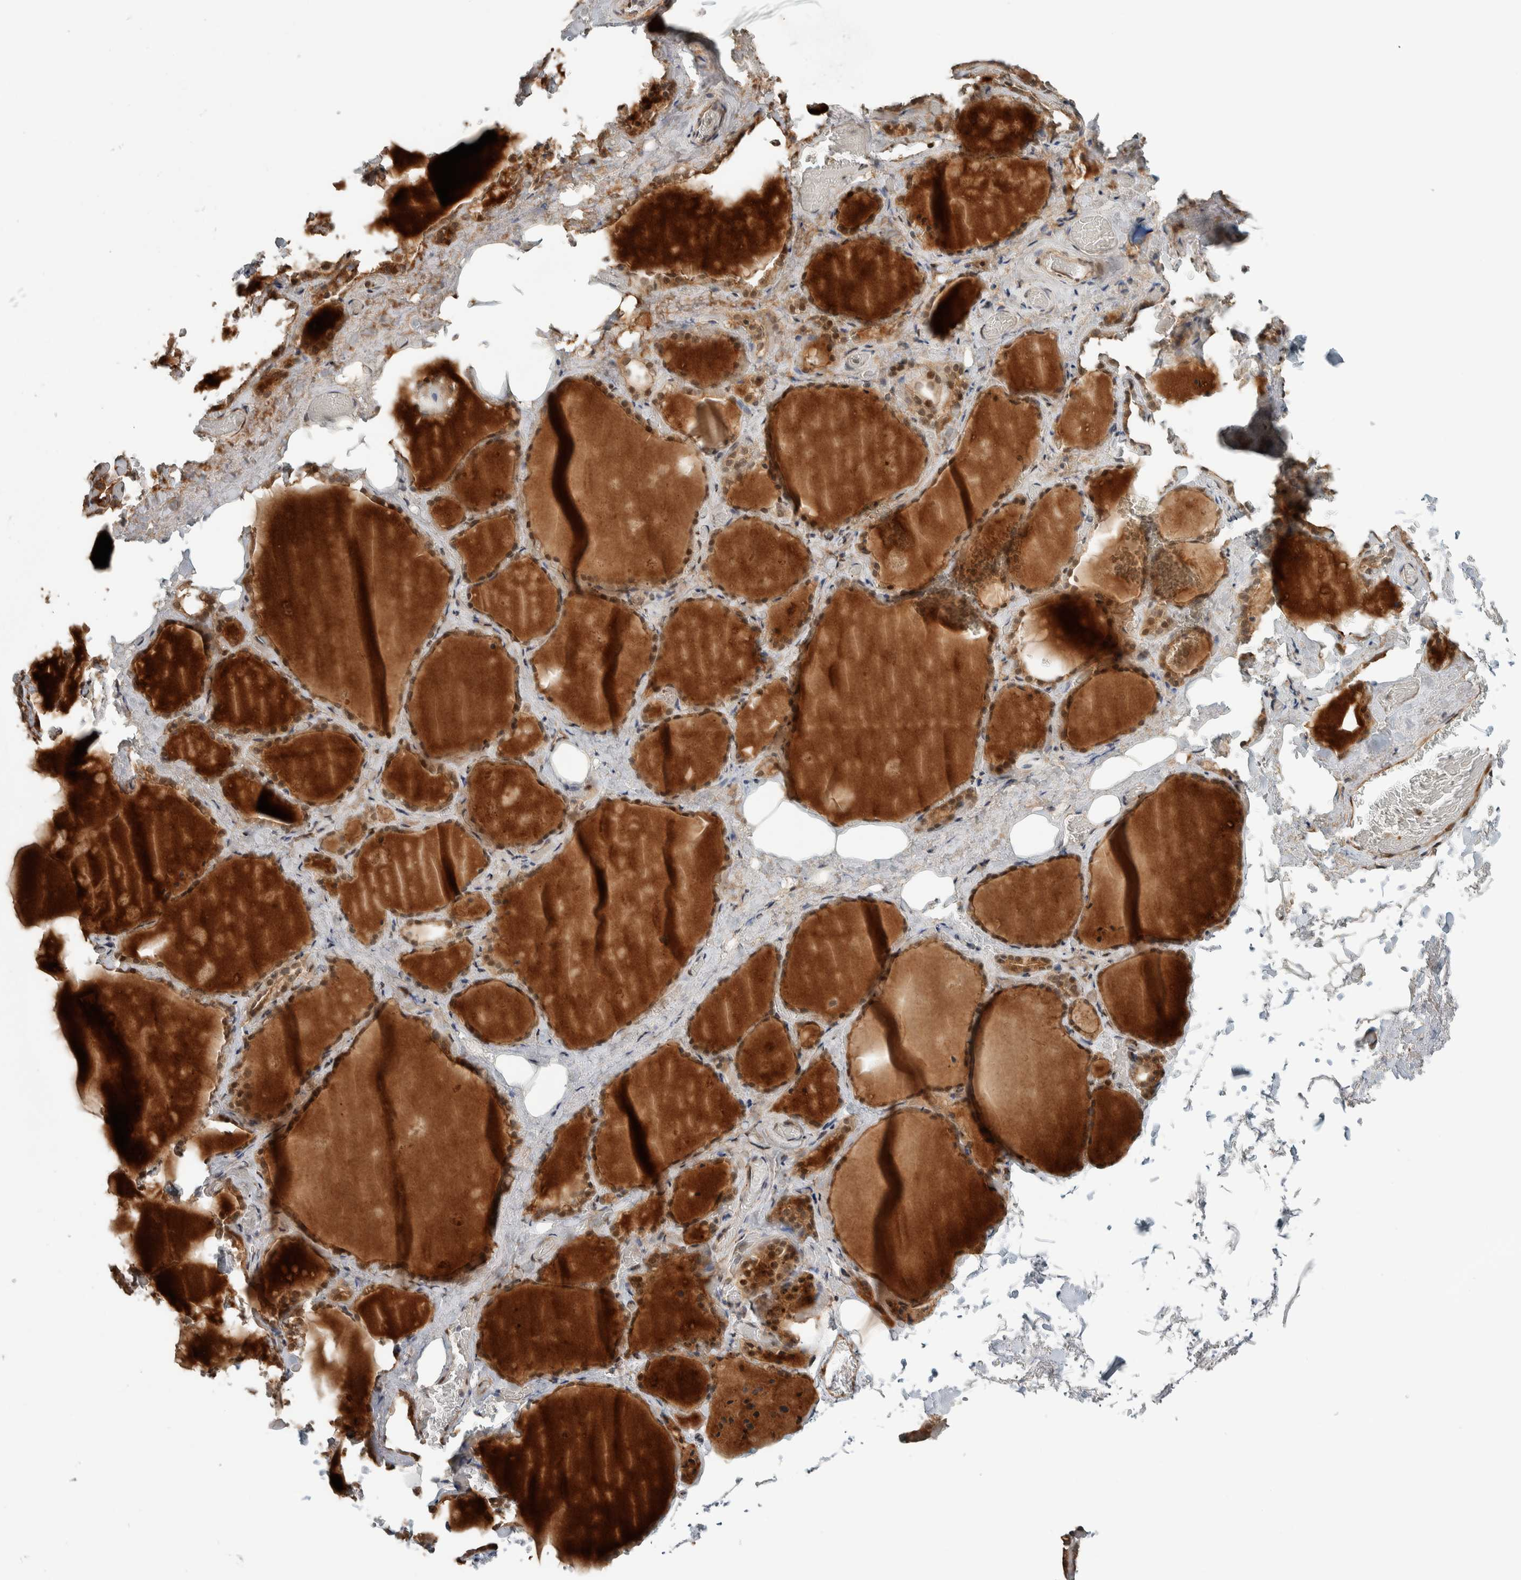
{"staining": {"intensity": "strong", "quantity": ">75%", "location": "cytoplasmic/membranous,nuclear"}, "tissue": "thyroid gland", "cell_type": "Glandular cells", "image_type": "normal", "snomed": [{"axis": "morphology", "description": "Normal tissue, NOS"}, {"axis": "topography", "description": "Thyroid gland"}], "caption": "Glandular cells display high levels of strong cytoplasmic/membranous,nuclear staining in about >75% of cells in benign thyroid gland.", "gene": "STXBP4", "patient": {"sex": "male", "age": 61}}